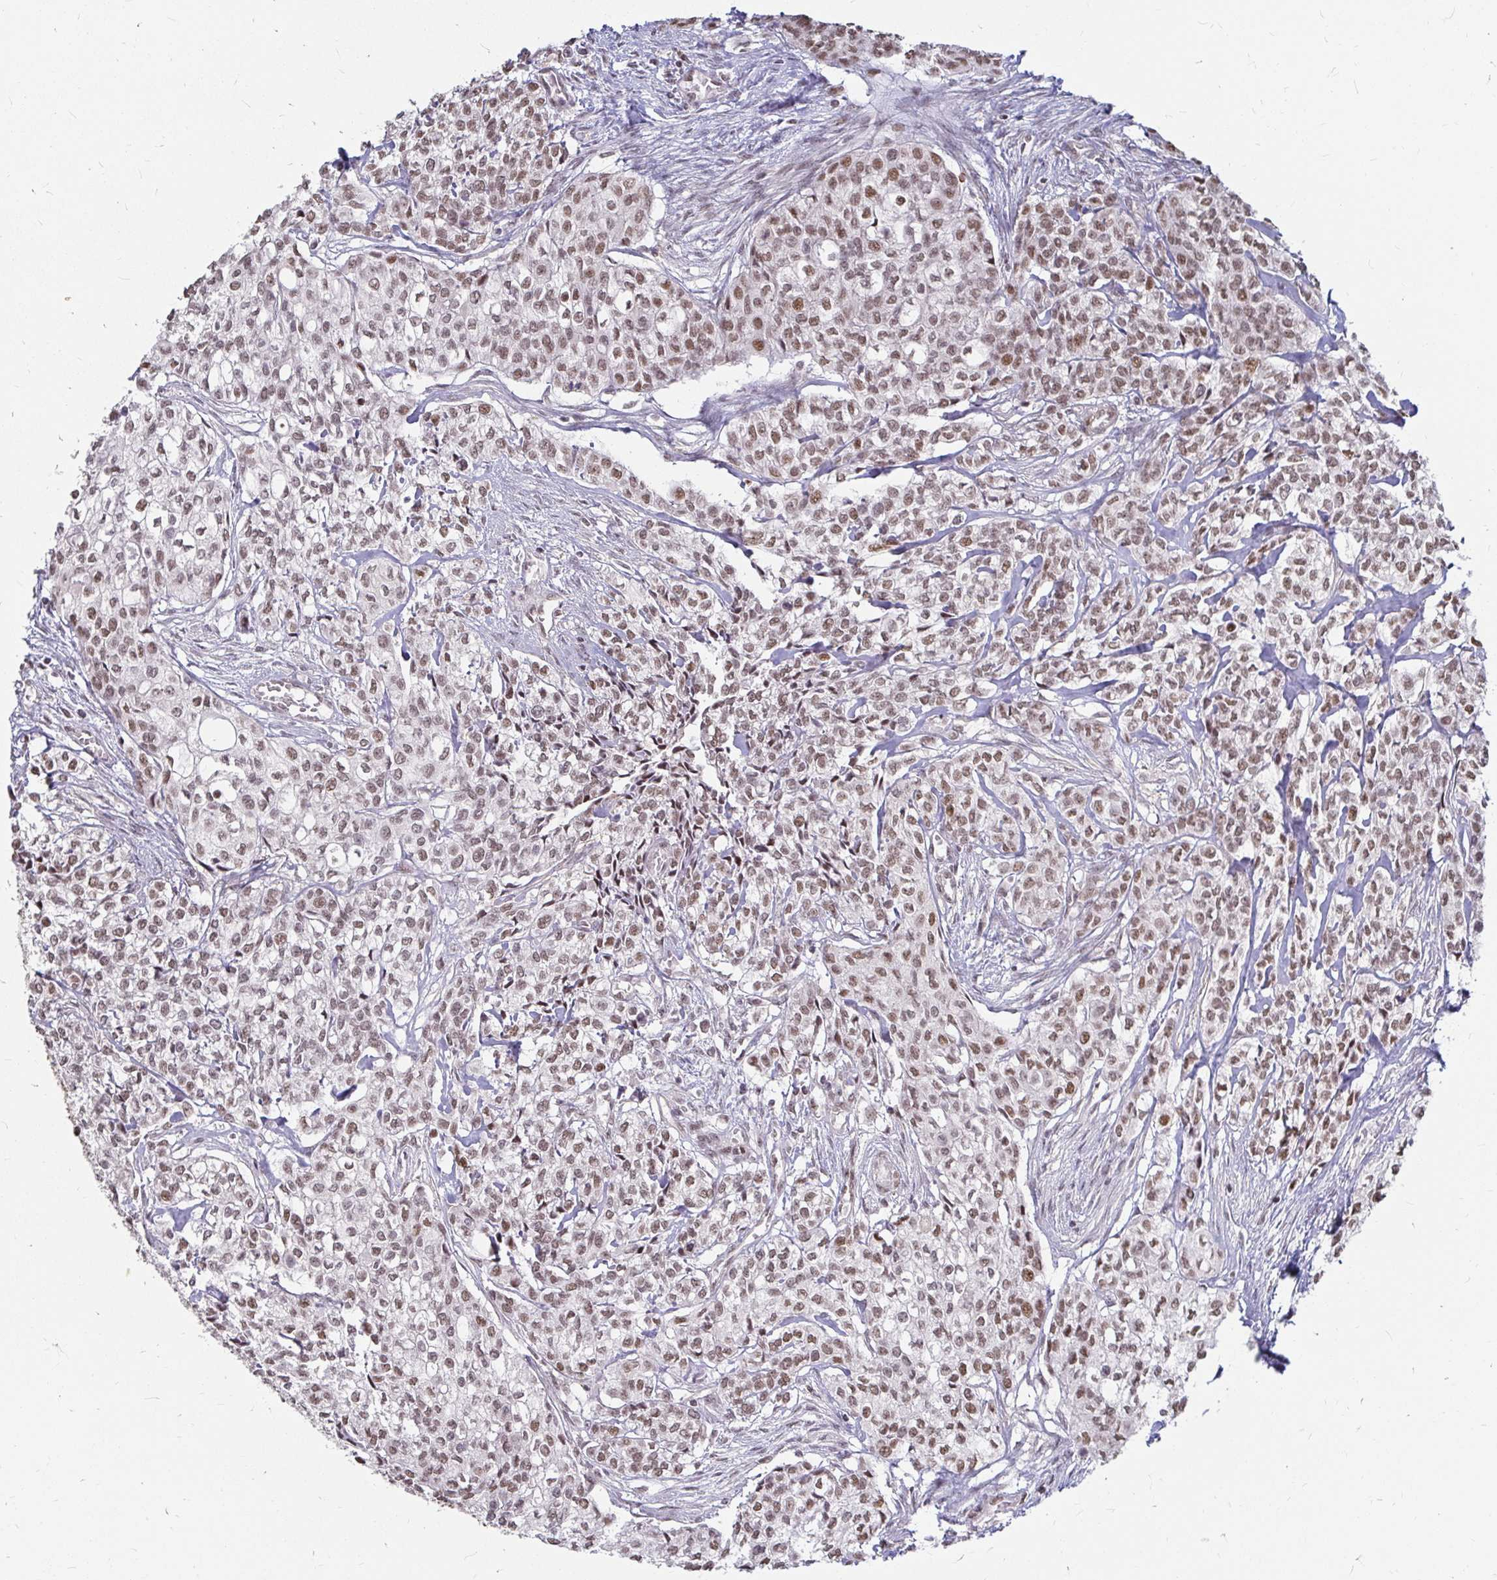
{"staining": {"intensity": "moderate", "quantity": ">75%", "location": "nuclear"}, "tissue": "head and neck cancer", "cell_type": "Tumor cells", "image_type": "cancer", "snomed": [{"axis": "morphology", "description": "Adenocarcinoma, NOS"}, {"axis": "topography", "description": "Head-Neck"}], "caption": "Immunohistochemical staining of human head and neck adenocarcinoma reveals moderate nuclear protein expression in about >75% of tumor cells.", "gene": "HNRNPU", "patient": {"sex": "male", "age": 81}}